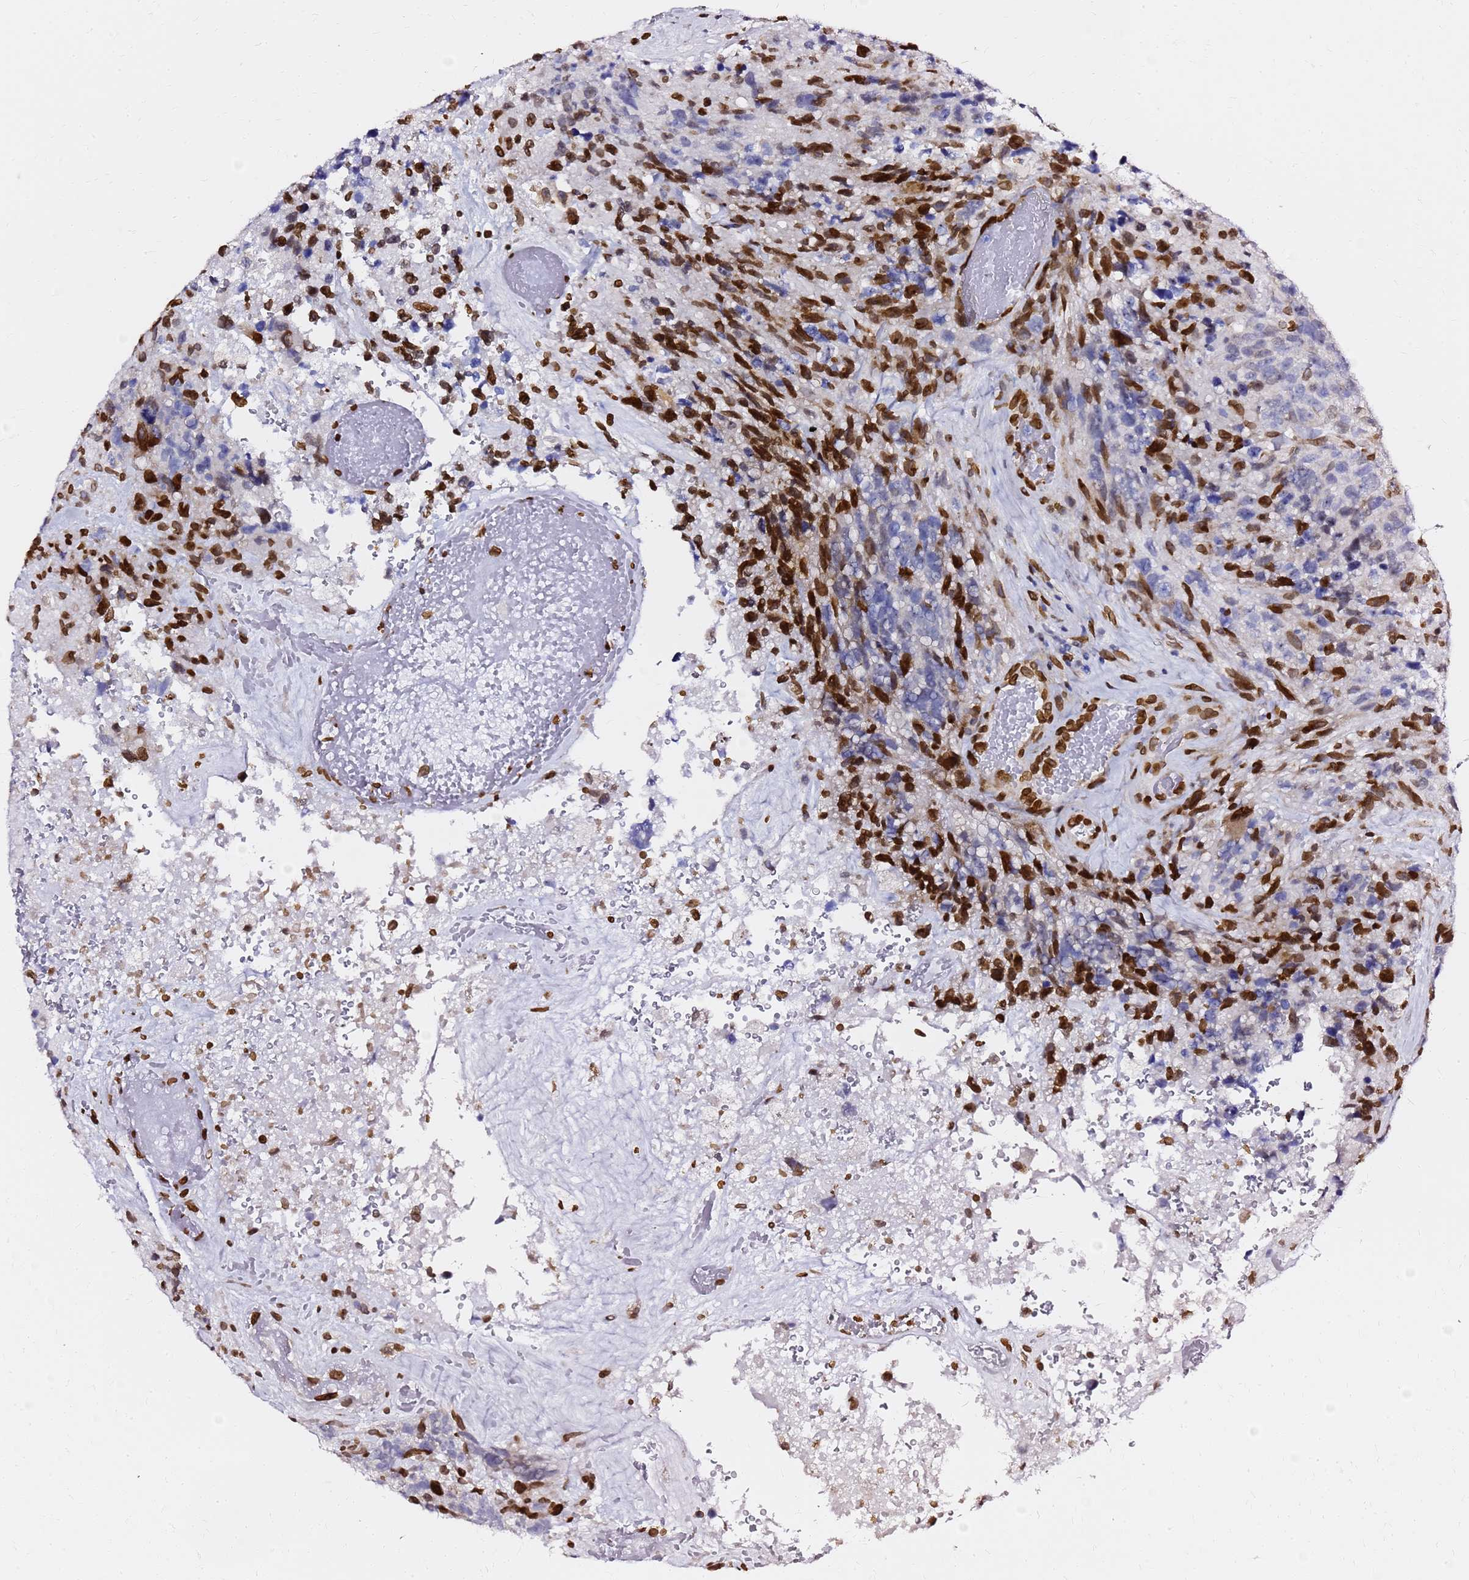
{"staining": {"intensity": "strong", "quantity": "25%-75%", "location": "nuclear"}, "tissue": "glioma", "cell_type": "Tumor cells", "image_type": "cancer", "snomed": [{"axis": "morphology", "description": "Glioma, malignant, High grade"}, {"axis": "topography", "description": "Brain"}], "caption": "High-power microscopy captured an immunohistochemistry image of glioma, revealing strong nuclear positivity in about 25%-75% of tumor cells.", "gene": "C6orf141", "patient": {"sex": "male", "age": 69}}